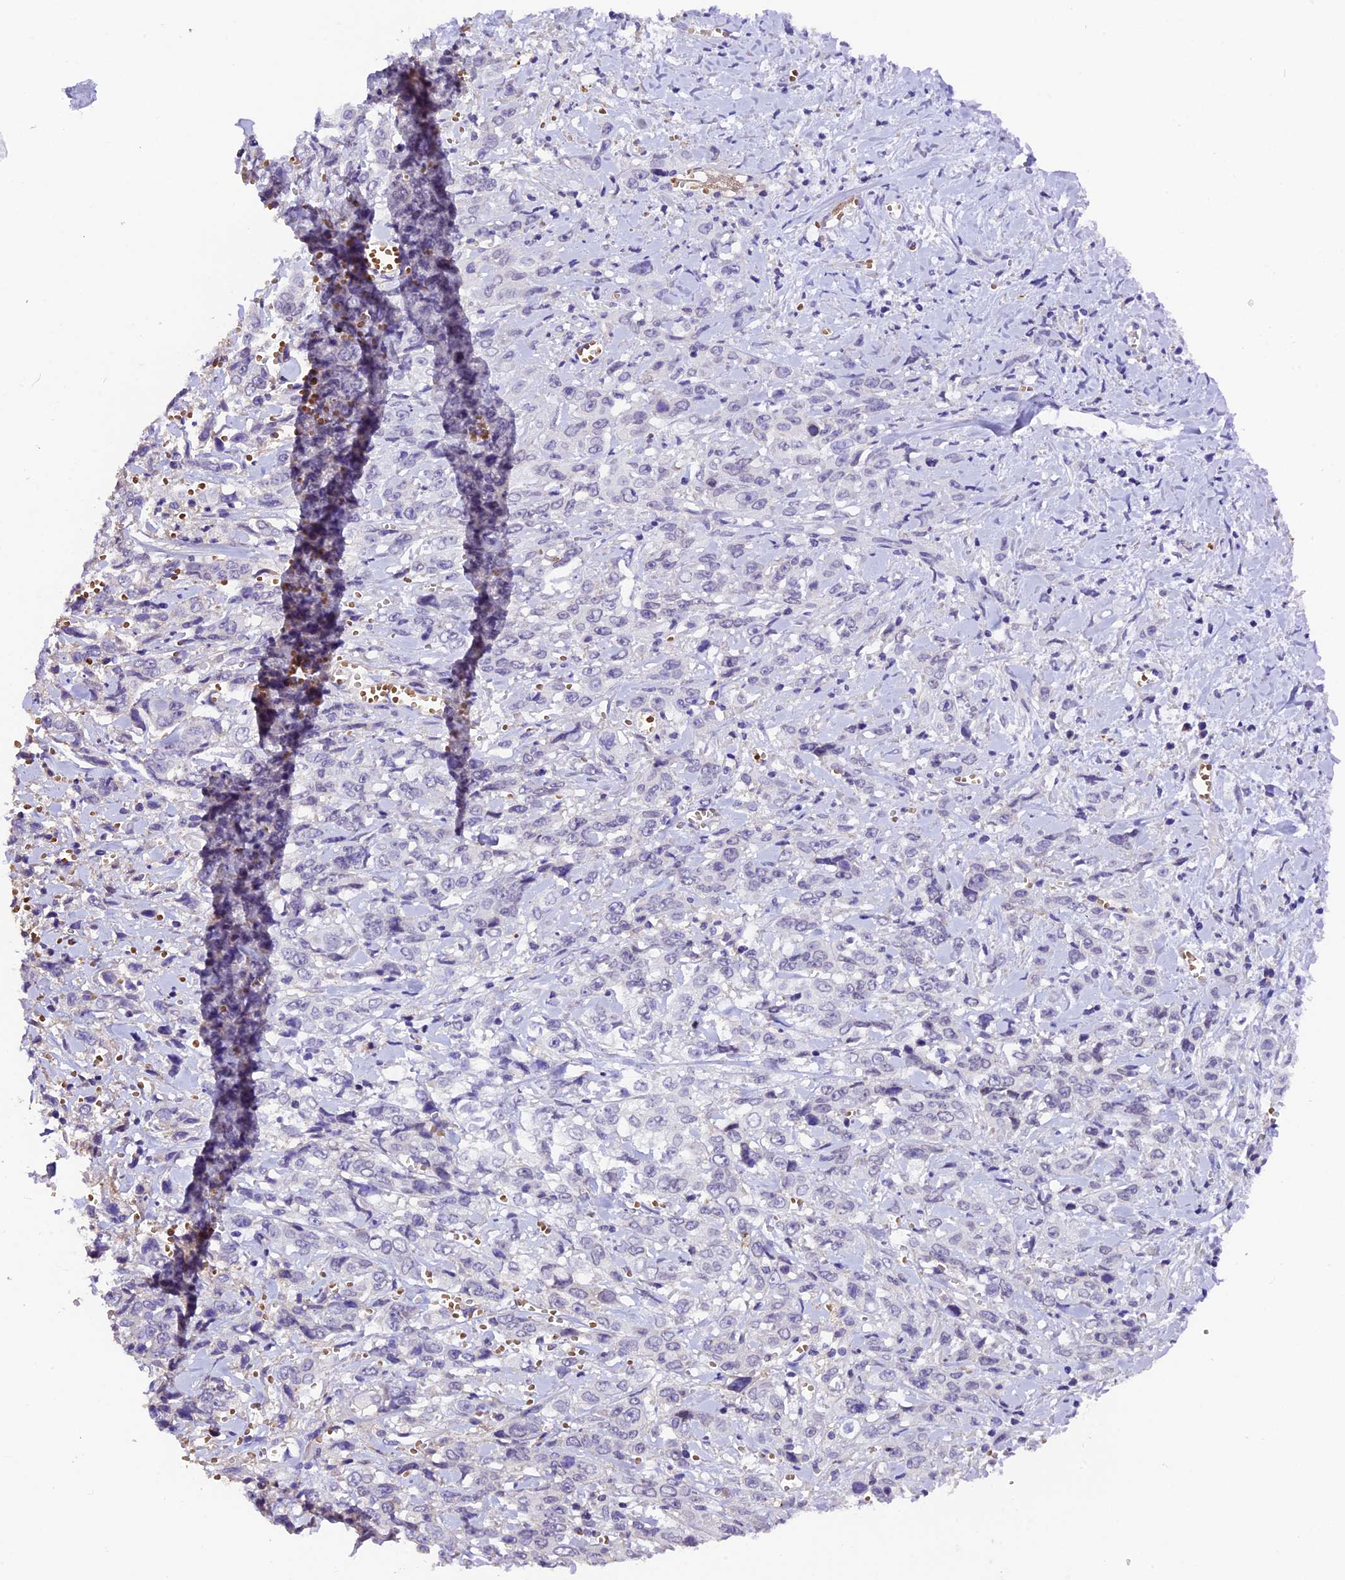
{"staining": {"intensity": "negative", "quantity": "none", "location": "none"}, "tissue": "stomach cancer", "cell_type": "Tumor cells", "image_type": "cancer", "snomed": [{"axis": "morphology", "description": "Adenocarcinoma, NOS"}, {"axis": "topography", "description": "Stomach, upper"}], "caption": "This is a image of IHC staining of stomach cancer, which shows no positivity in tumor cells. The staining was performed using DAB to visualize the protein expression in brown, while the nuclei were stained in blue with hematoxylin (Magnification: 20x).", "gene": "MEX3B", "patient": {"sex": "male", "age": 62}}